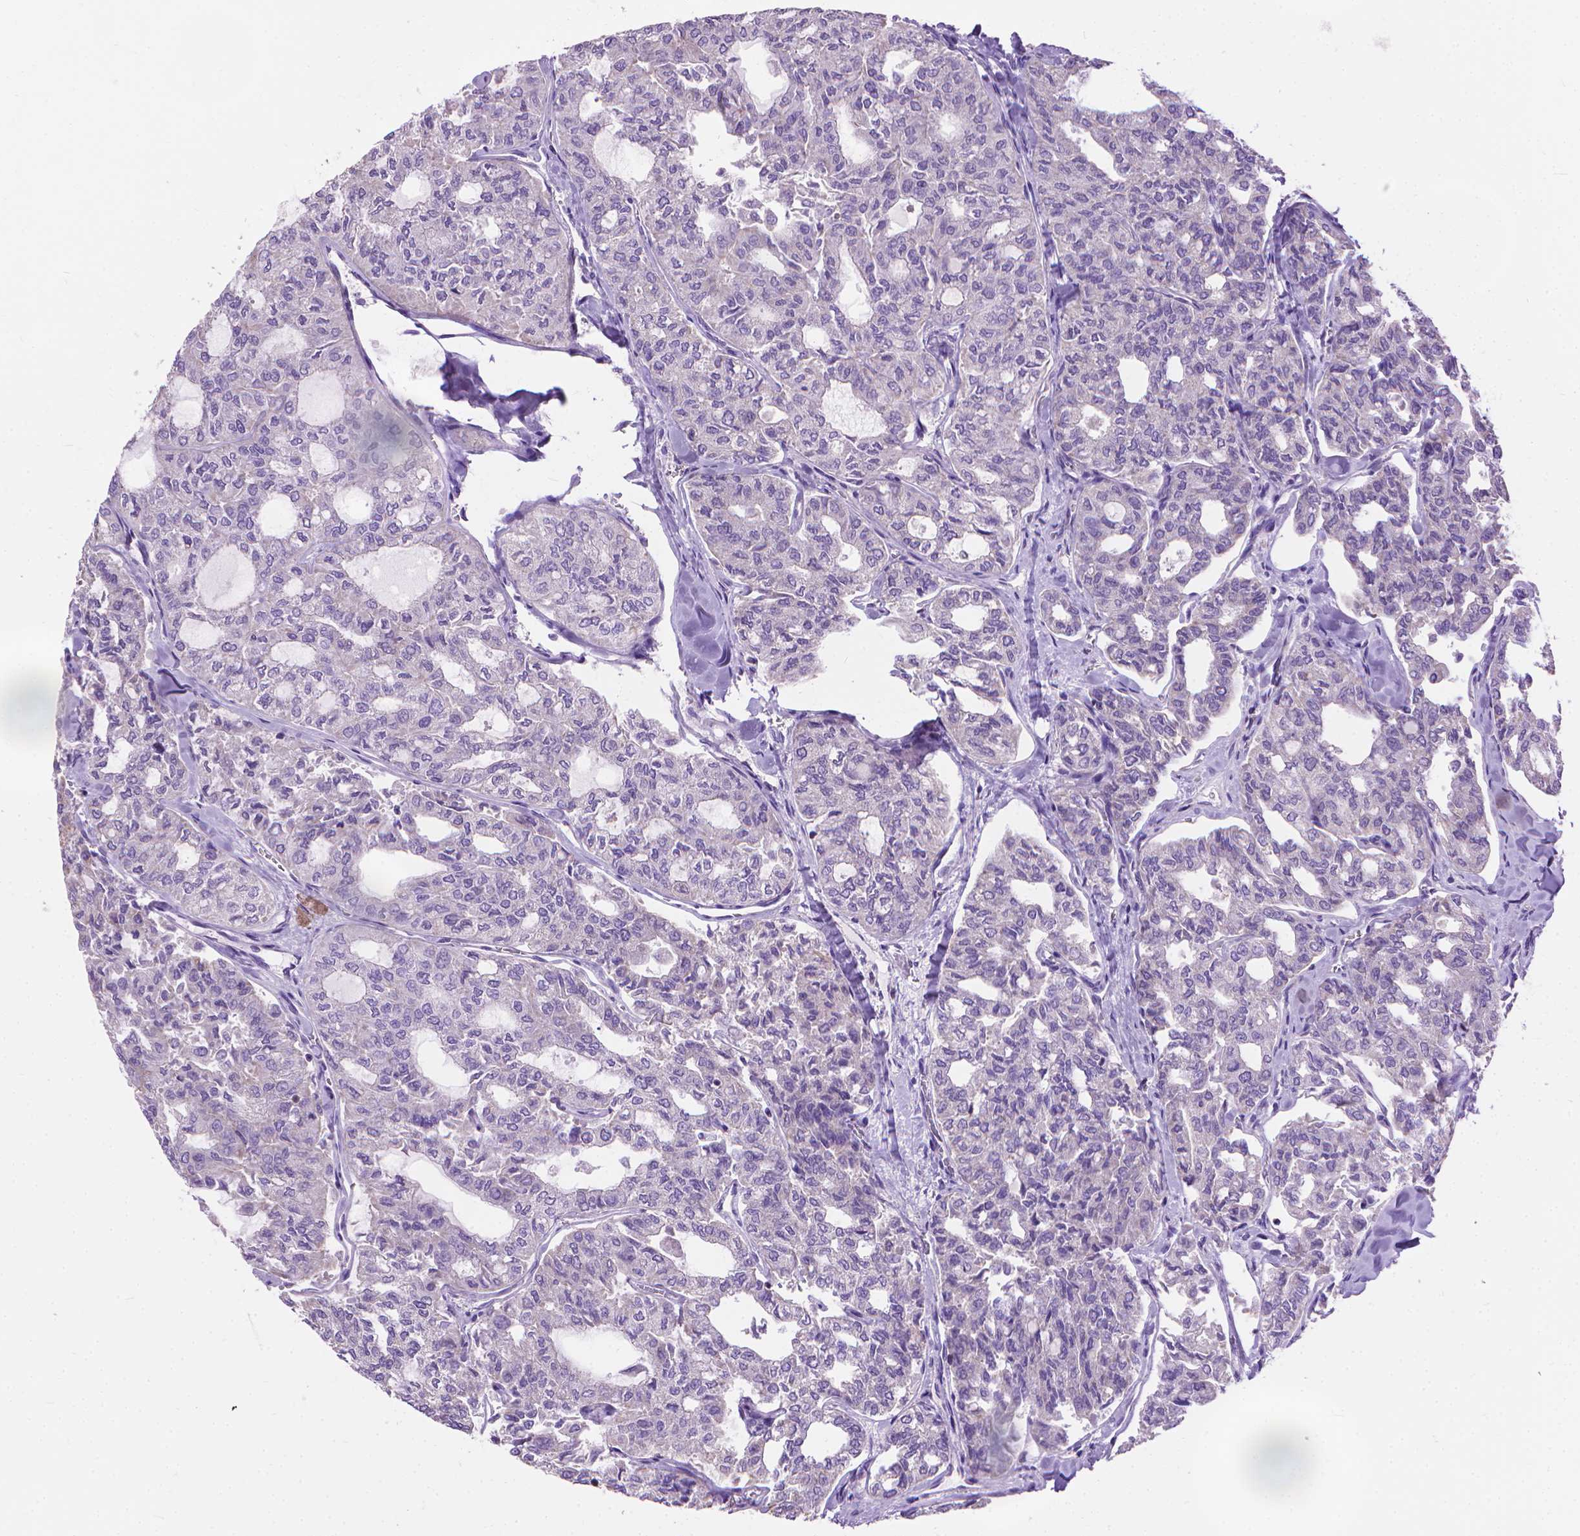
{"staining": {"intensity": "negative", "quantity": "none", "location": "none"}, "tissue": "thyroid cancer", "cell_type": "Tumor cells", "image_type": "cancer", "snomed": [{"axis": "morphology", "description": "Follicular adenoma carcinoma, NOS"}, {"axis": "topography", "description": "Thyroid gland"}], "caption": "The micrograph reveals no significant expression in tumor cells of thyroid follicular adenoma carcinoma.", "gene": "SYN1", "patient": {"sex": "male", "age": 75}}